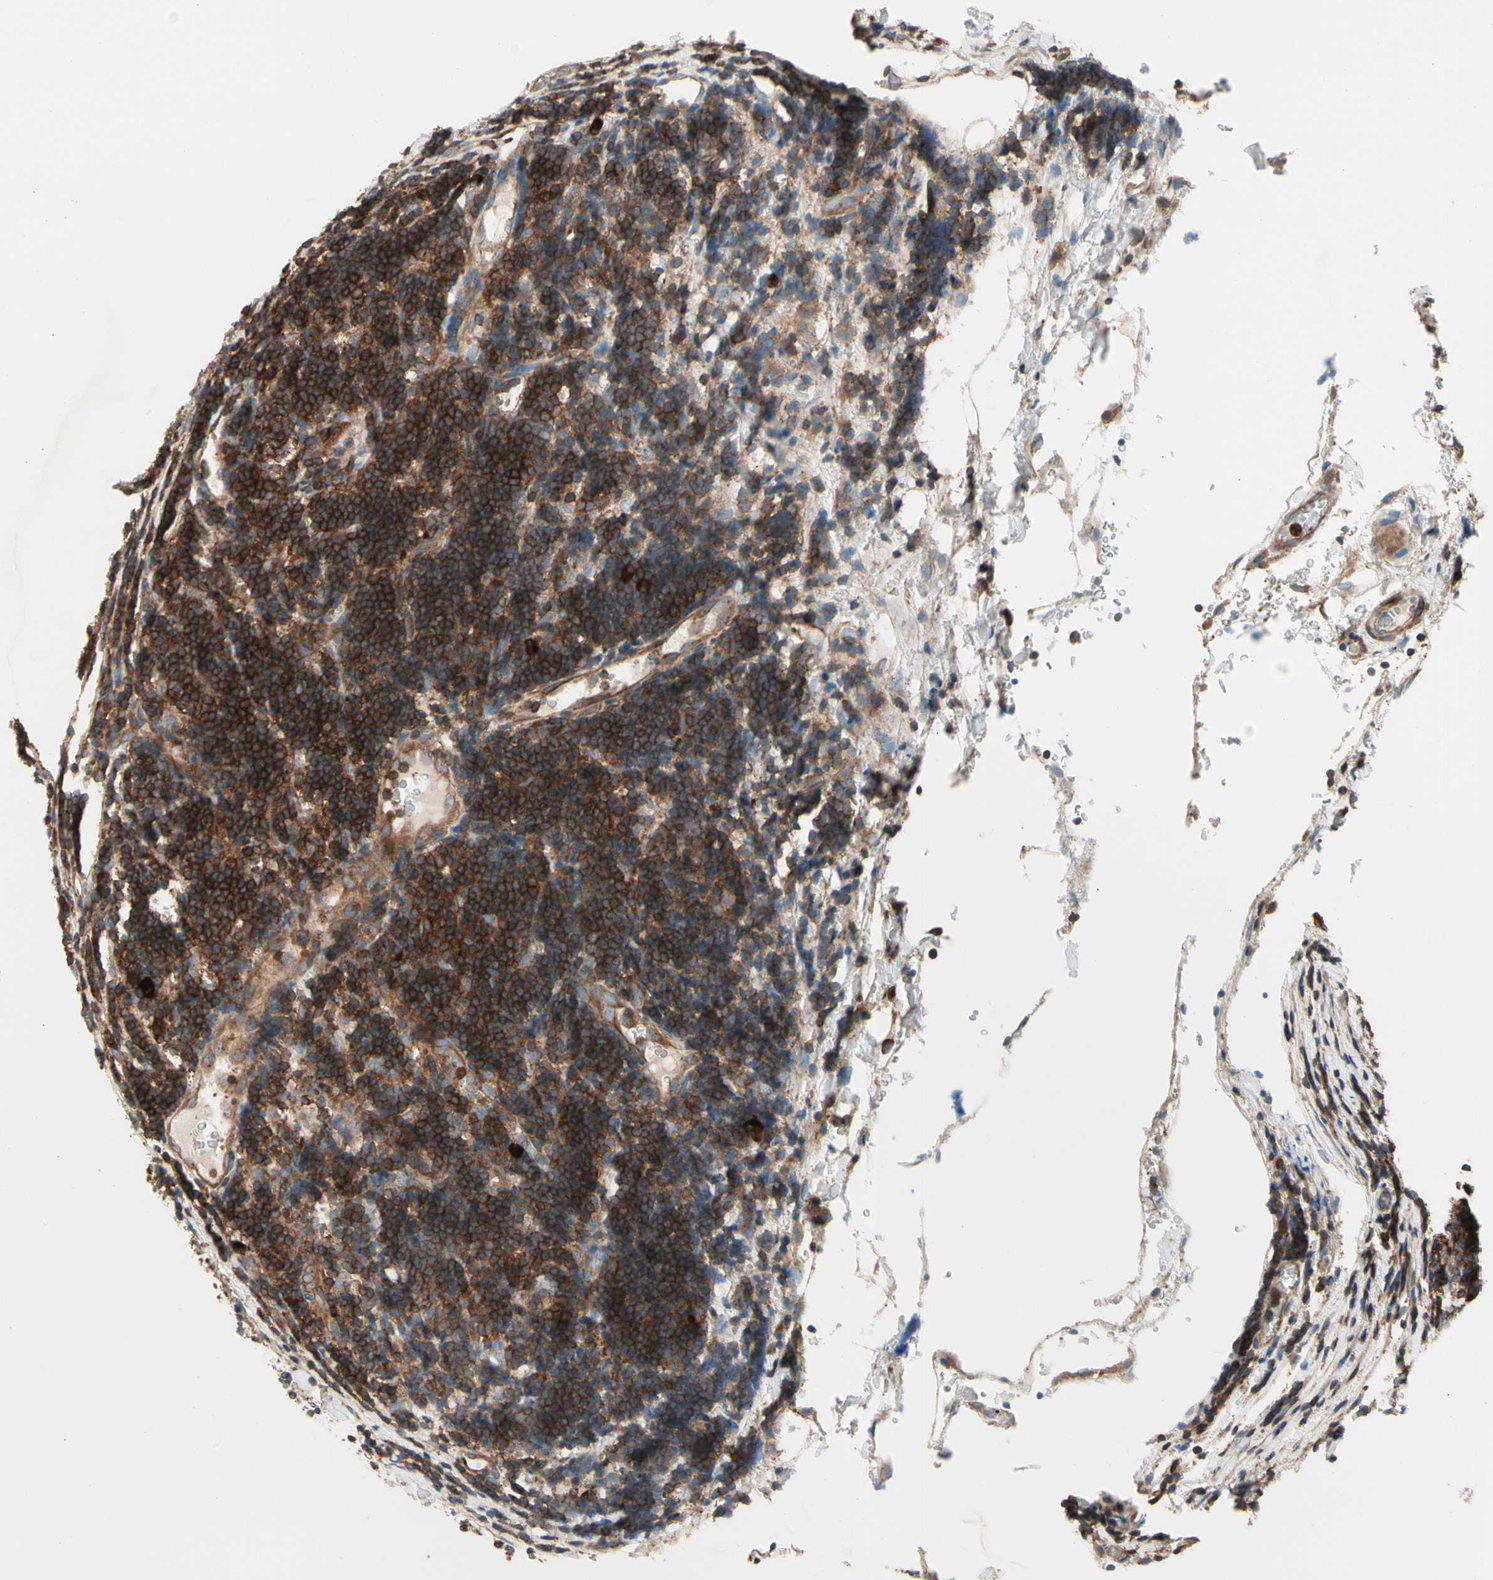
{"staining": {"intensity": "strong", "quantity": ">75%", "location": "cytoplasmic/membranous"}, "tissue": "lymphoma", "cell_type": "Tumor cells", "image_type": "cancer", "snomed": [{"axis": "morphology", "description": "Malignant lymphoma, non-Hodgkin's type, Low grade"}, {"axis": "topography", "description": "Lymph node"}], "caption": "This image displays immunohistochemistry (IHC) staining of lymphoma, with high strong cytoplasmic/membranous positivity in about >75% of tumor cells.", "gene": "ROCK1", "patient": {"sex": "male", "age": 83}}